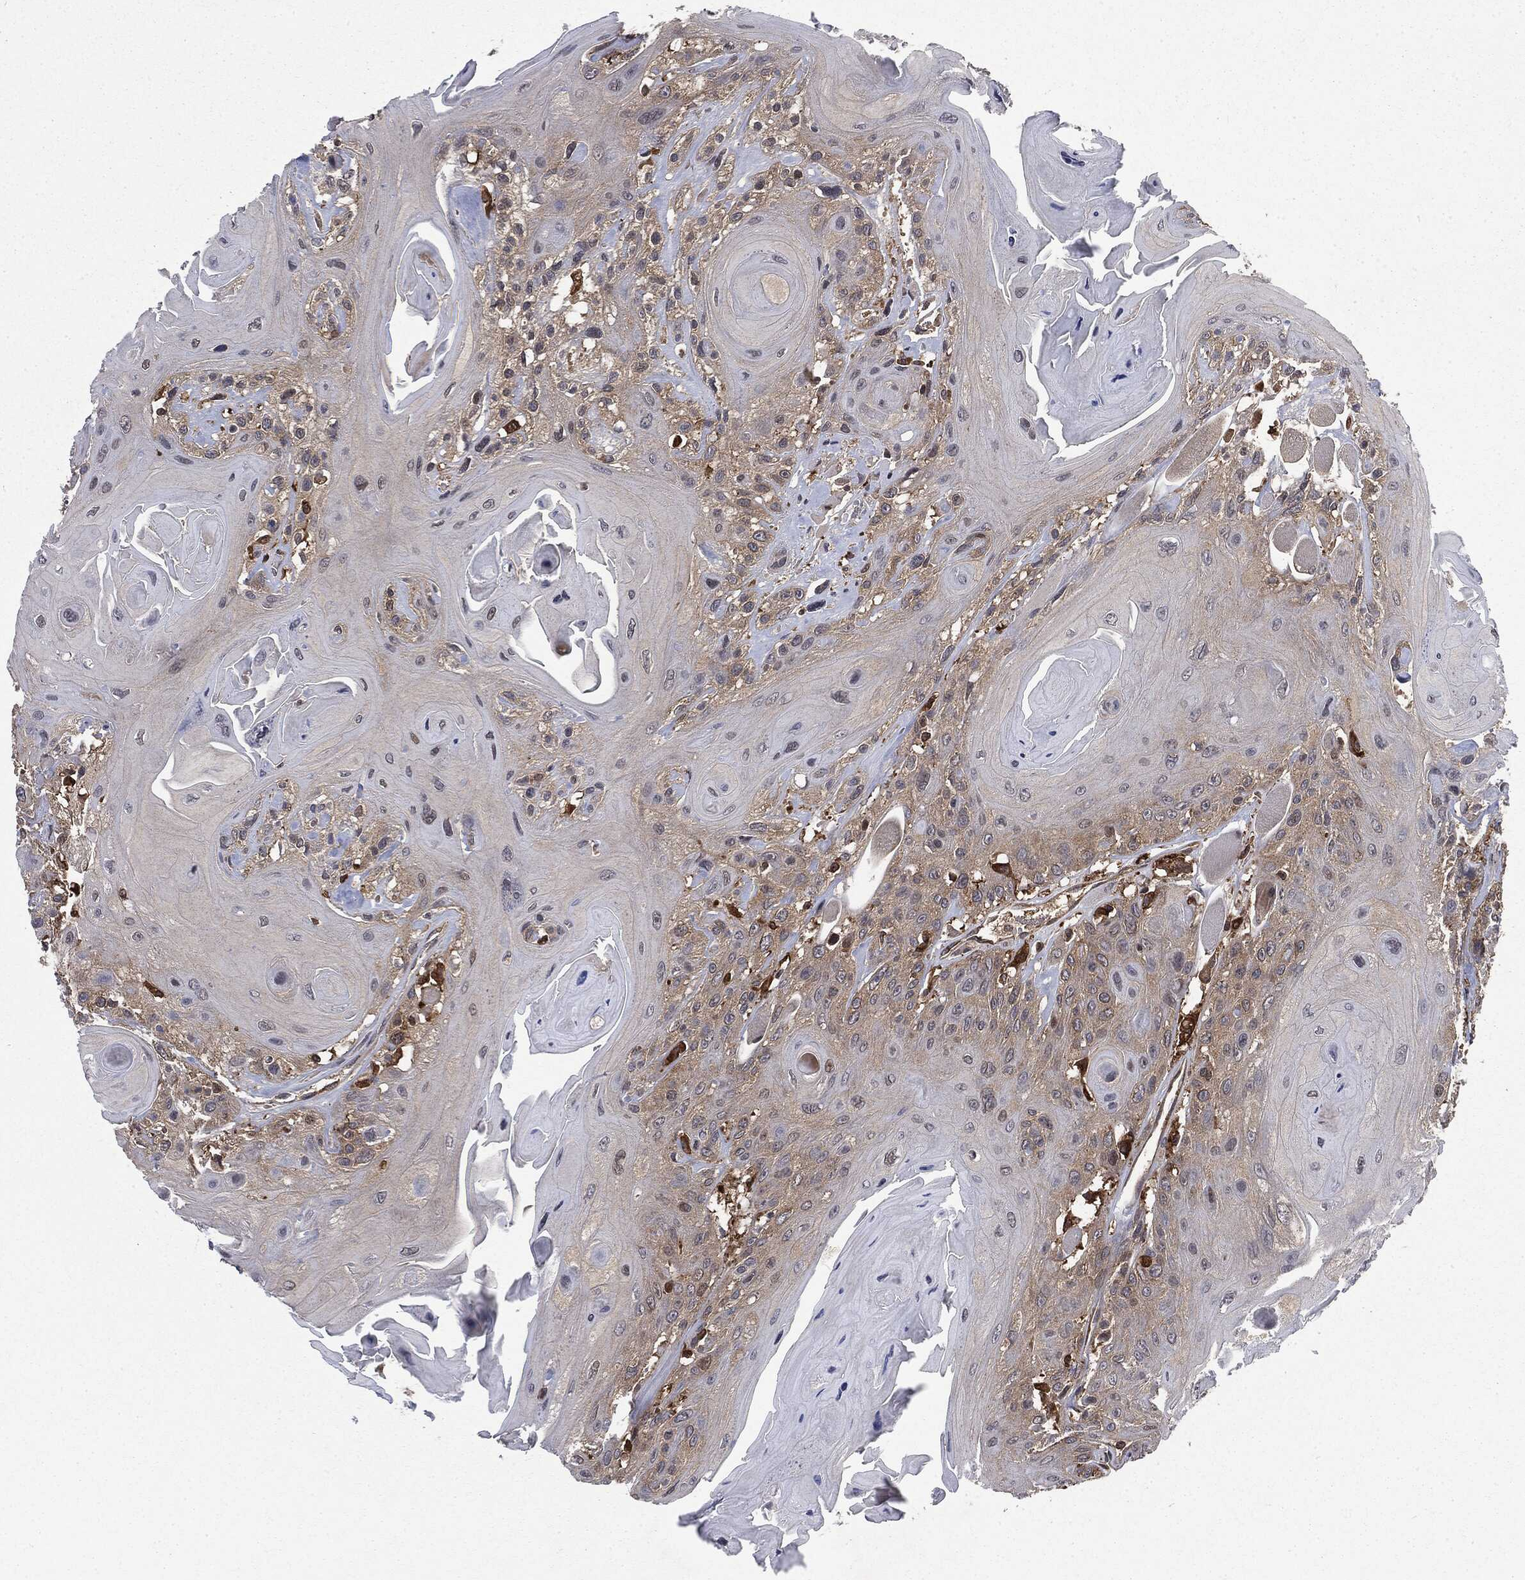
{"staining": {"intensity": "weak", "quantity": "<25%", "location": "cytoplasmic/membranous"}, "tissue": "head and neck cancer", "cell_type": "Tumor cells", "image_type": "cancer", "snomed": [{"axis": "morphology", "description": "Squamous cell carcinoma, NOS"}, {"axis": "topography", "description": "Head-Neck"}], "caption": "Head and neck cancer was stained to show a protein in brown. There is no significant expression in tumor cells.", "gene": "SNX5", "patient": {"sex": "female", "age": 59}}